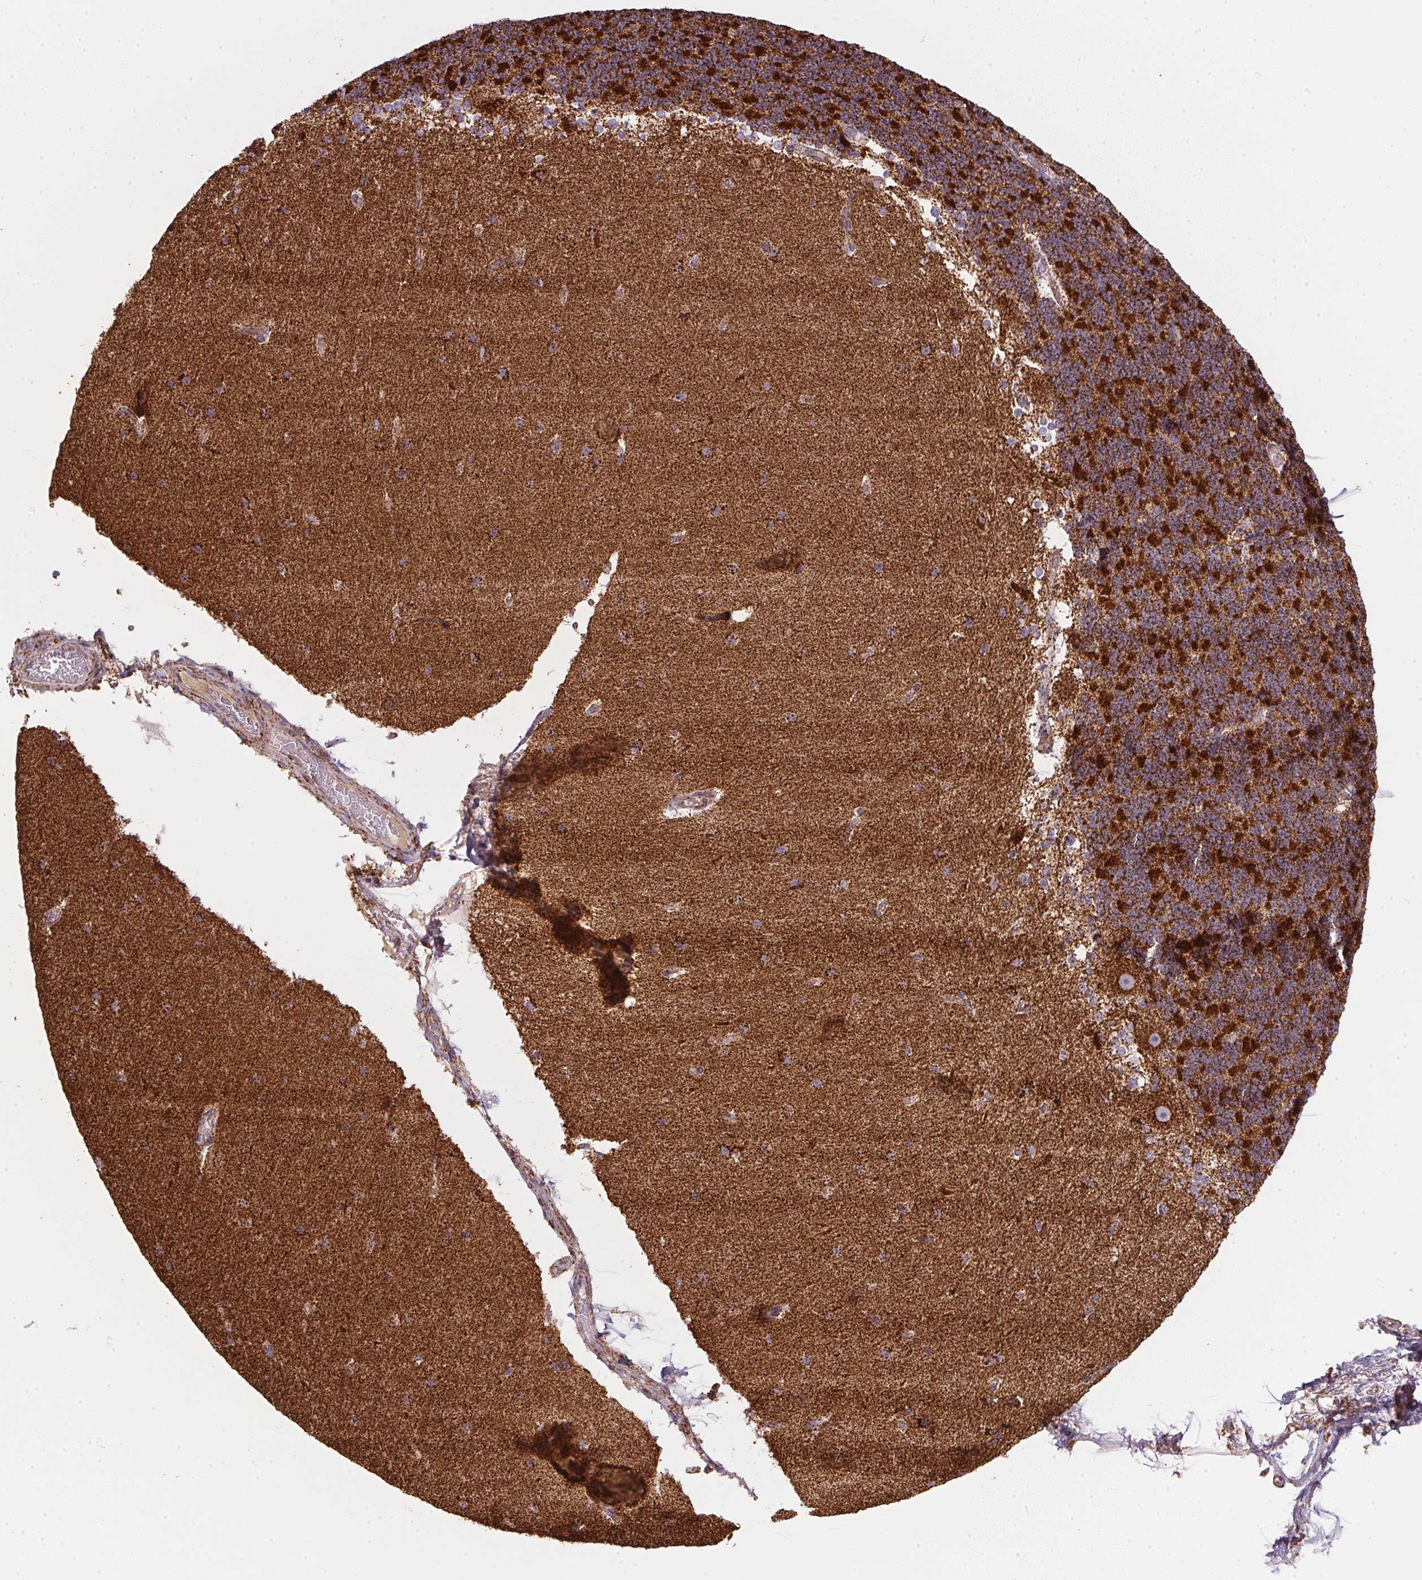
{"staining": {"intensity": "strong", "quantity": ">75%", "location": "cytoplasmic/membranous"}, "tissue": "cerebellum", "cell_type": "Cells in granular layer", "image_type": "normal", "snomed": [{"axis": "morphology", "description": "Normal tissue, NOS"}, {"axis": "topography", "description": "Cerebellum"}], "caption": "Unremarkable cerebellum shows strong cytoplasmic/membranous expression in about >75% of cells in granular layer, visualized by immunohistochemistry. The staining was performed using DAB to visualize the protein expression in brown, while the nuclei were stained in blue with hematoxylin (Magnification: 20x).", "gene": "NDUFS2", "patient": {"sex": "female", "age": 19}}